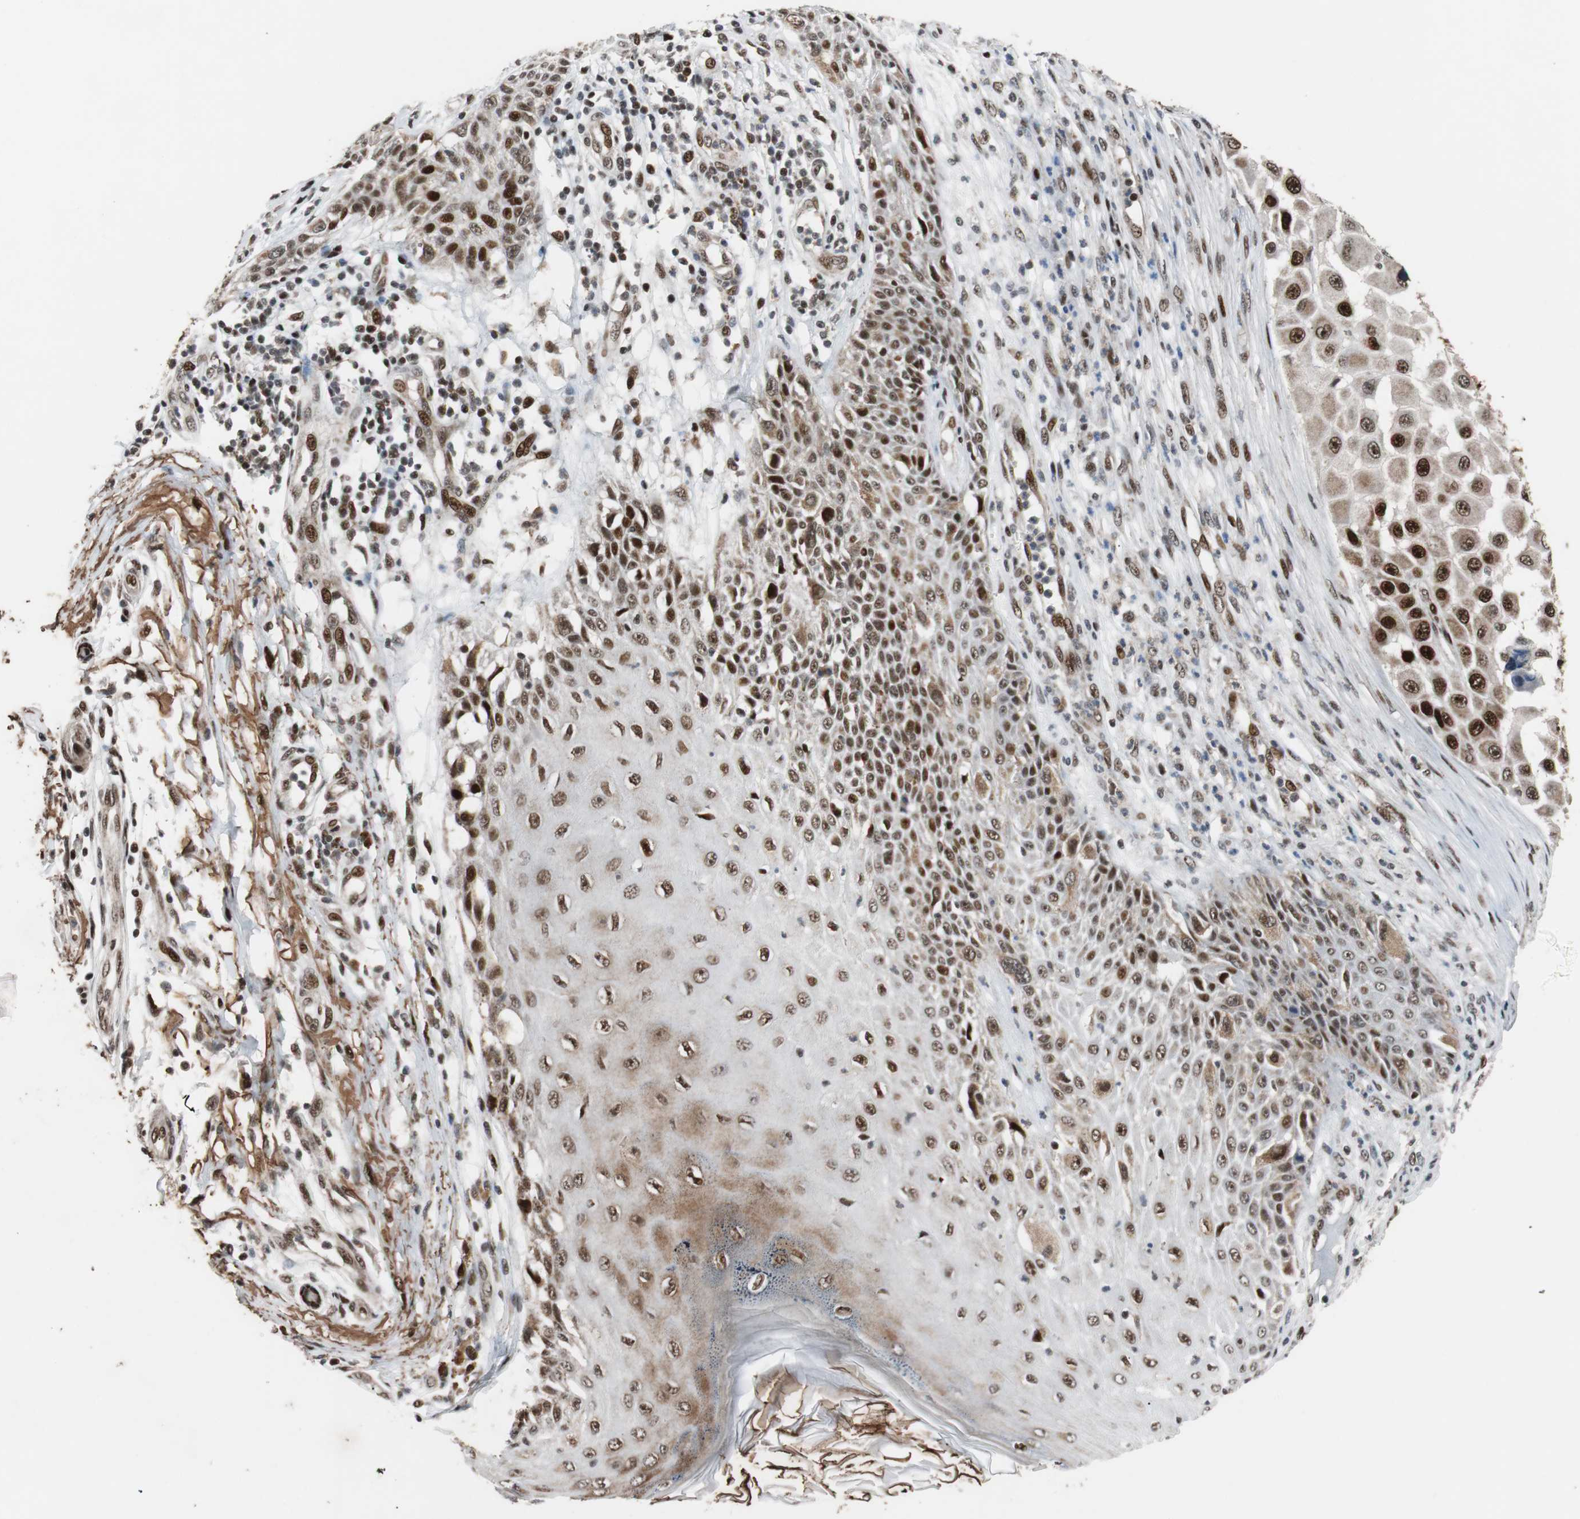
{"staining": {"intensity": "strong", "quantity": ">75%", "location": "cytoplasmic/membranous,nuclear"}, "tissue": "melanoma", "cell_type": "Tumor cells", "image_type": "cancer", "snomed": [{"axis": "morphology", "description": "Malignant melanoma, NOS"}, {"axis": "topography", "description": "Skin"}], "caption": "Human malignant melanoma stained for a protein (brown) exhibits strong cytoplasmic/membranous and nuclear positive staining in approximately >75% of tumor cells.", "gene": "NBL1", "patient": {"sex": "female", "age": 81}}